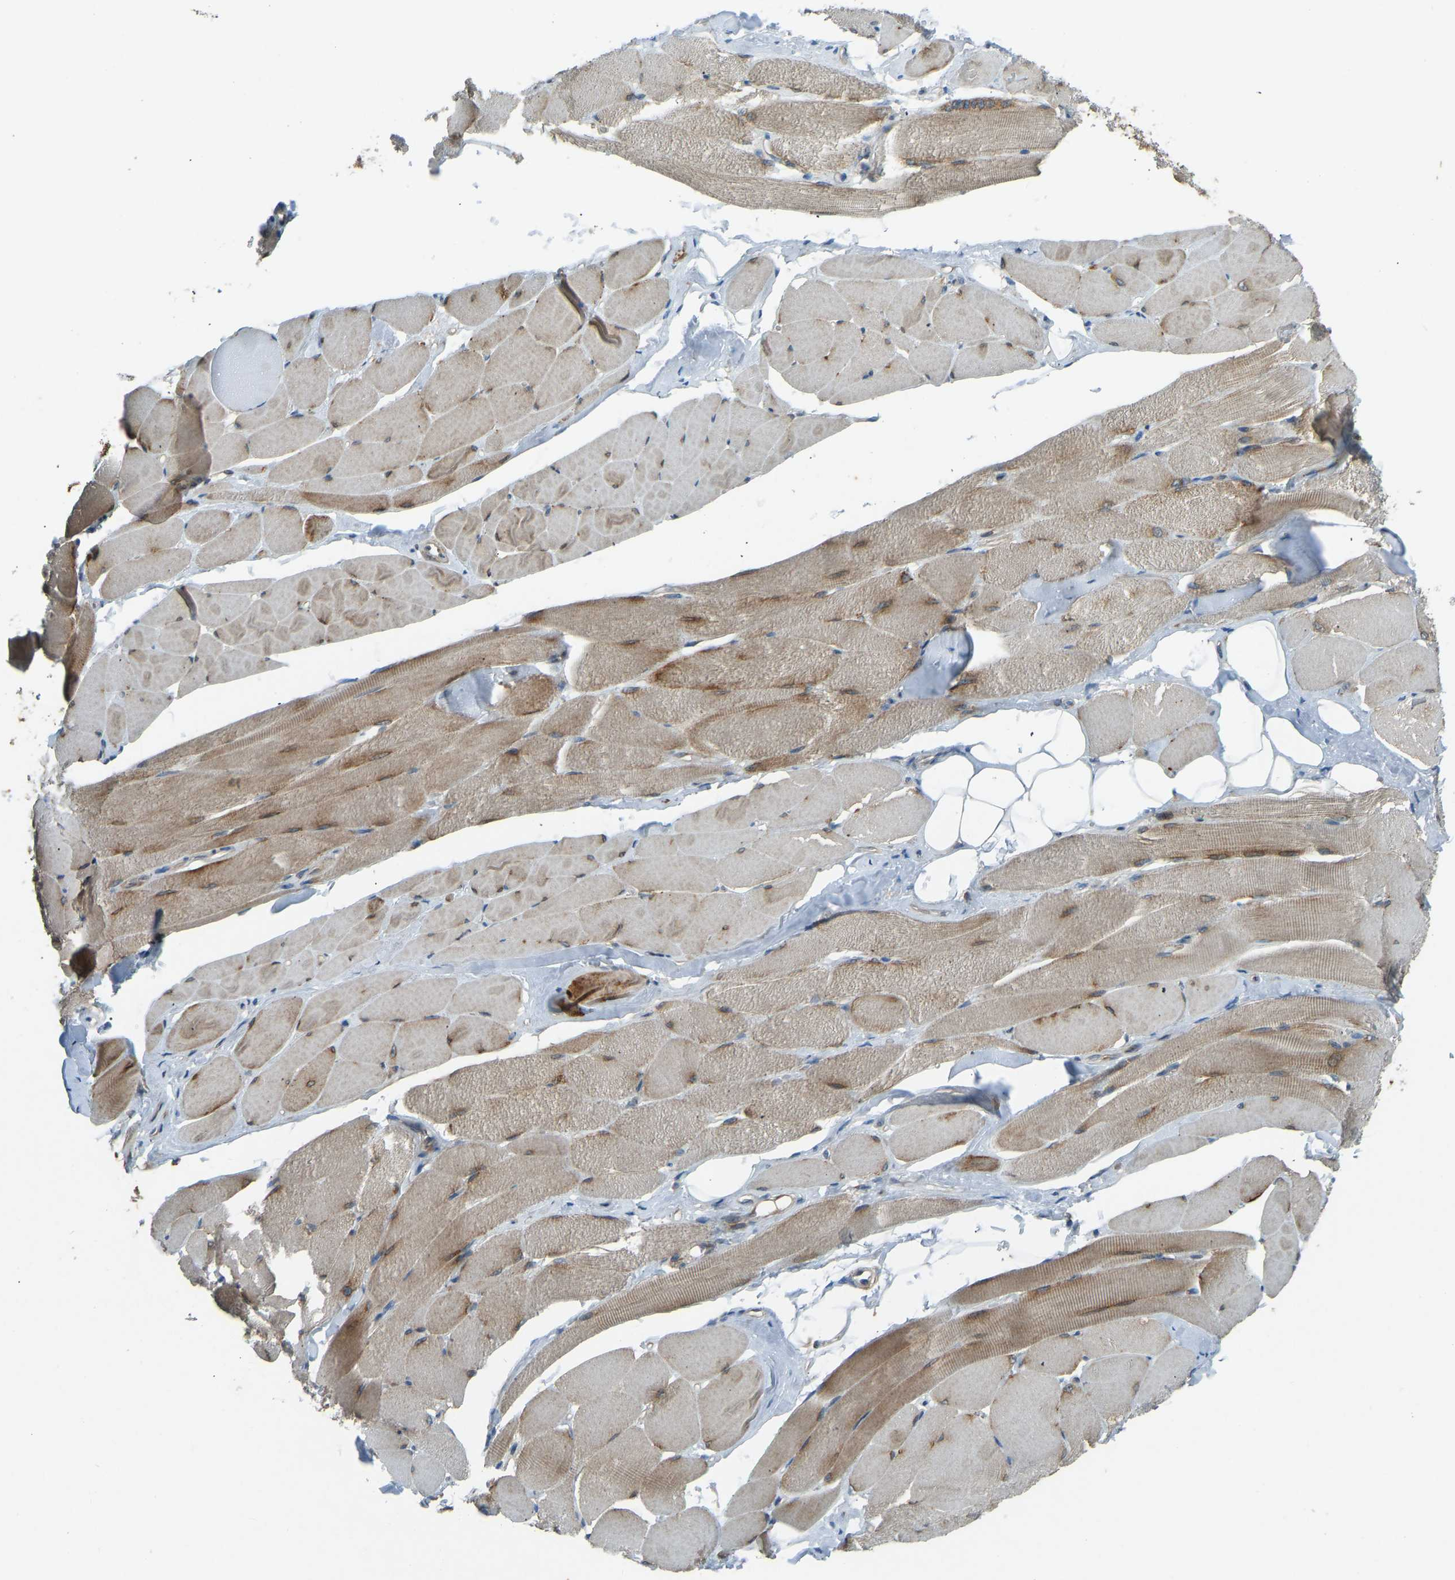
{"staining": {"intensity": "moderate", "quantity": ">75%", "location": "cytoplasmic/membranous"}, "tissue": "skeletal muscle", "cell_type": "Myocytes", "image_type": "normal", "snomed": [{"axis": "morphology", "description": "Normal tissue, NOS"}, {"axis": "topography", "description": "Skeletal muscle"}, {"axis": "topography", "description": "Peripheral nerve tissue"}], "caption": "Immunohistochemical staining of unremarkable human skeletal muscle demonstrates >75% levels of moderate cytoplasmic/membranous protein expression in approximately >75% of myocytes.", "gene": "STAU2", "patient": {"sex": "female", "age": 84}}